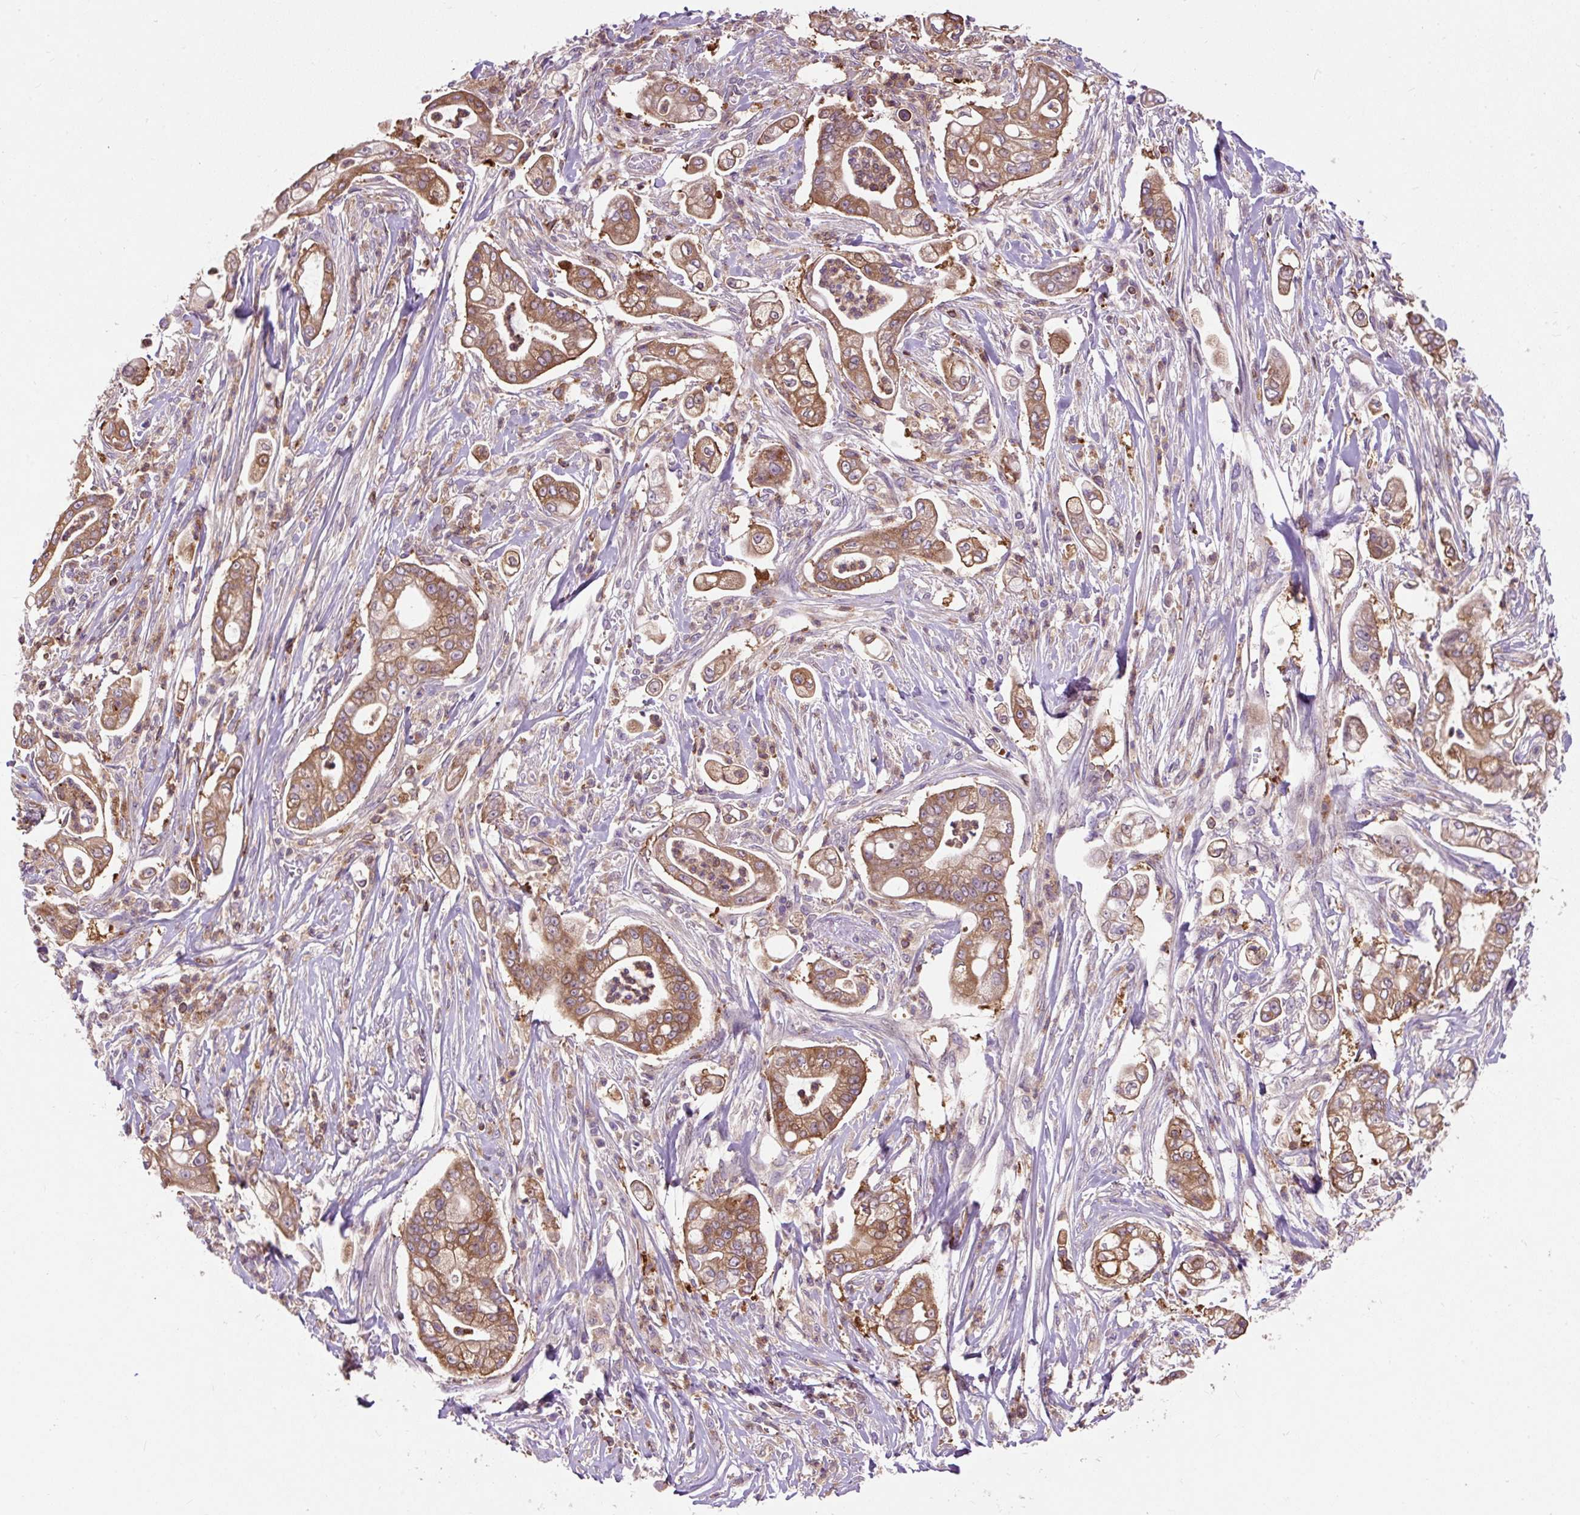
{"staining": {"intensity": "moderate", "quantity": ">75%", "location": "cytoplasmic/membranous"}, "tissue": "pancreatic cancer", "cell_type": "Tumor cells", "image_type": "cancer", "snomed": [{"axis": "morphology", "description": "Adenocarcinoma, NOS"}, {"axis": "topography", "description": "Pancreas"}], "caption": "Pancreatic adenocarcinoma stained for a protein exhibits moderate cytoplasmic/membranous positivity in tumor cells. Ihc stains the protein of interest in brown and the nuclei are stained blue.", "gene": "CISD3", "patient": {"sex": "female", "age": 69}}